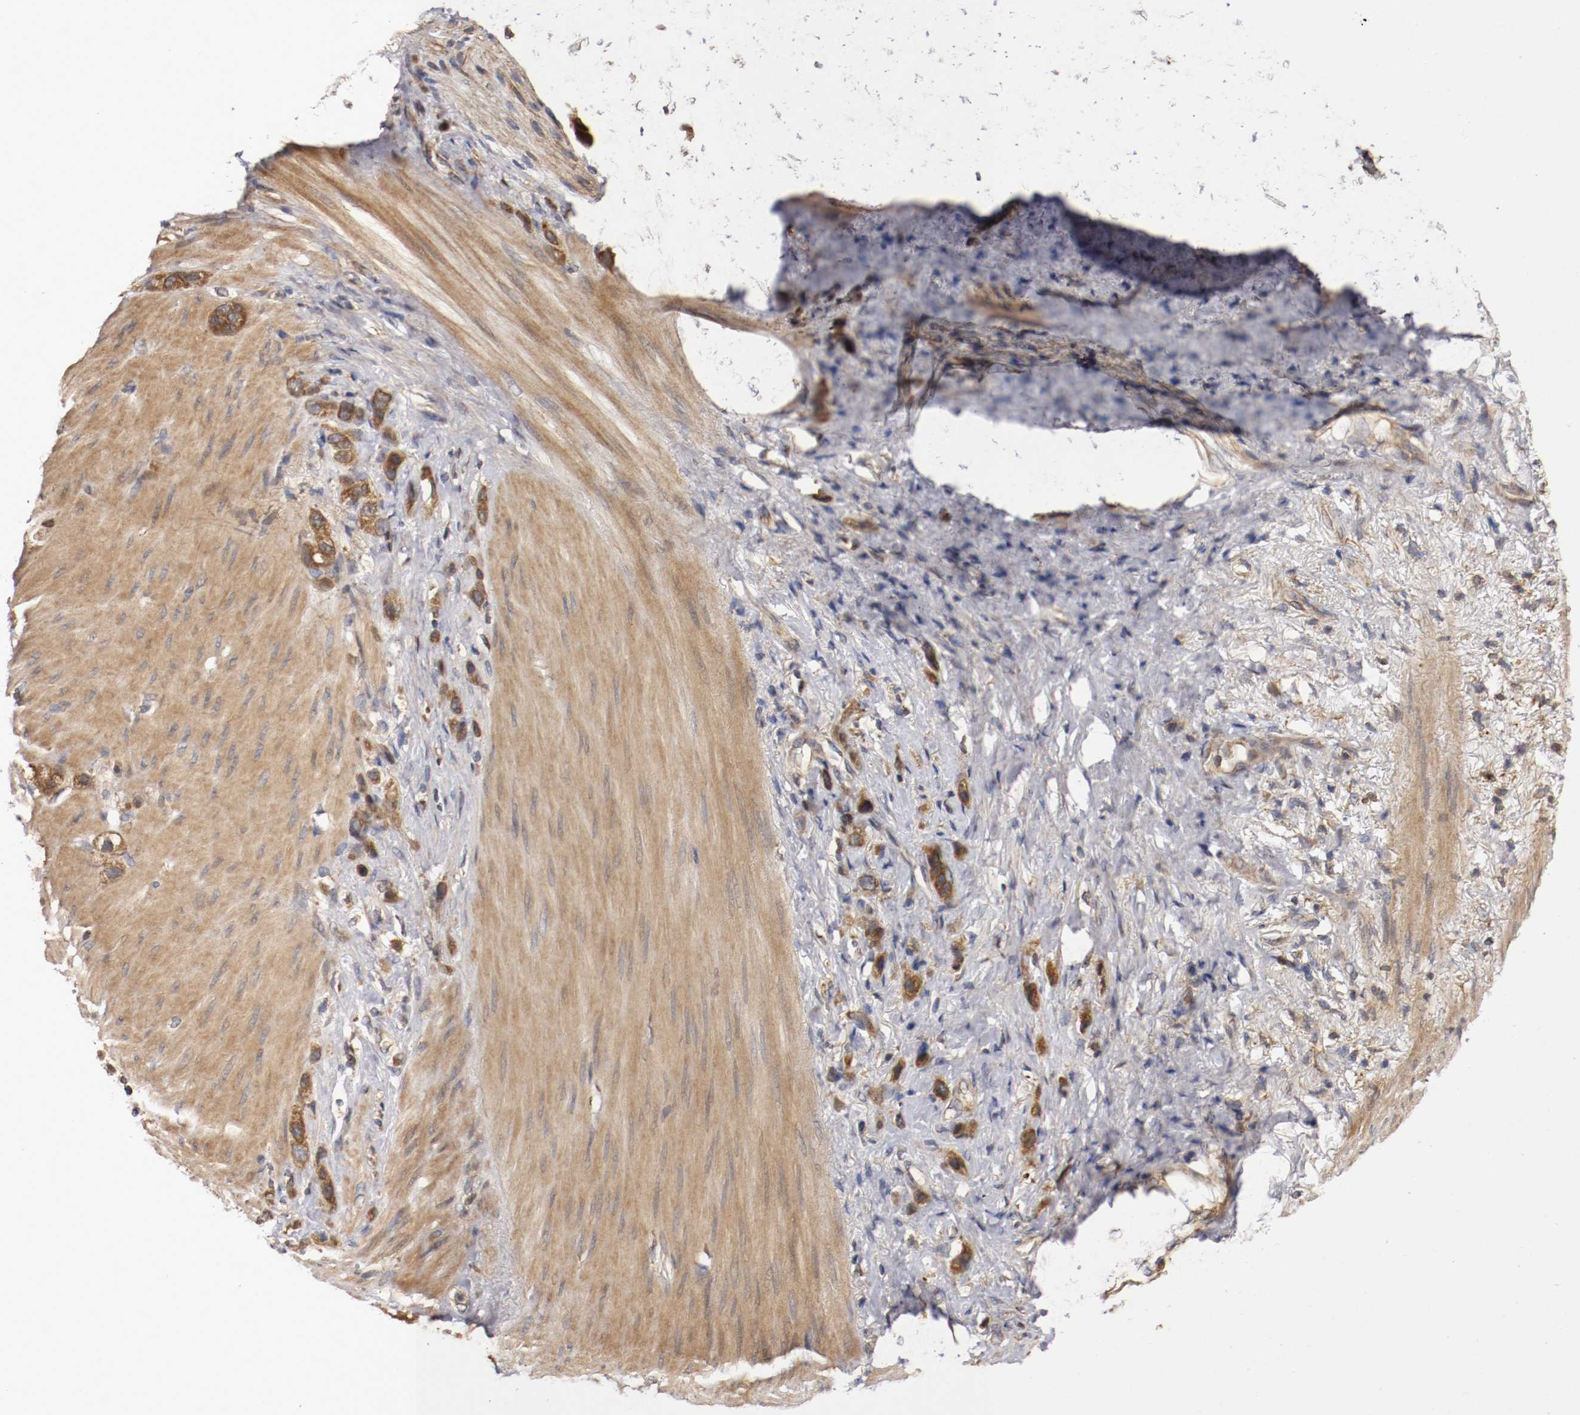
{"staining": {"intensity": "moderate", "quantity": ">75%", "location": "cytoplasmic/membranous"}, "tissue": "stomach cancer", "cell_type": "Tumor cells", "image_type": "cancer", "snomed": [{"axis": "morphology", "description": "Normal tissue, NOS"}, {"axis": "morphology", "description": "Adenocarcinoma, NOS"}, {"axis": "morphology", "description": "Adenocarcinoma, High grade"}, {"axis": "topography", "description": "Stomach, upper"}, {"axis": "topography", "description": "Stomach"}], "caption": "Immunohistochemistry of stomach high-grade adenocarcinoma demonstrates medium levels of moderate cytoplasmic/membranous expression in approximately >75% of tumor cells.", "gene": "VEZT", "patient": {"sex": "female", "age": 65}}